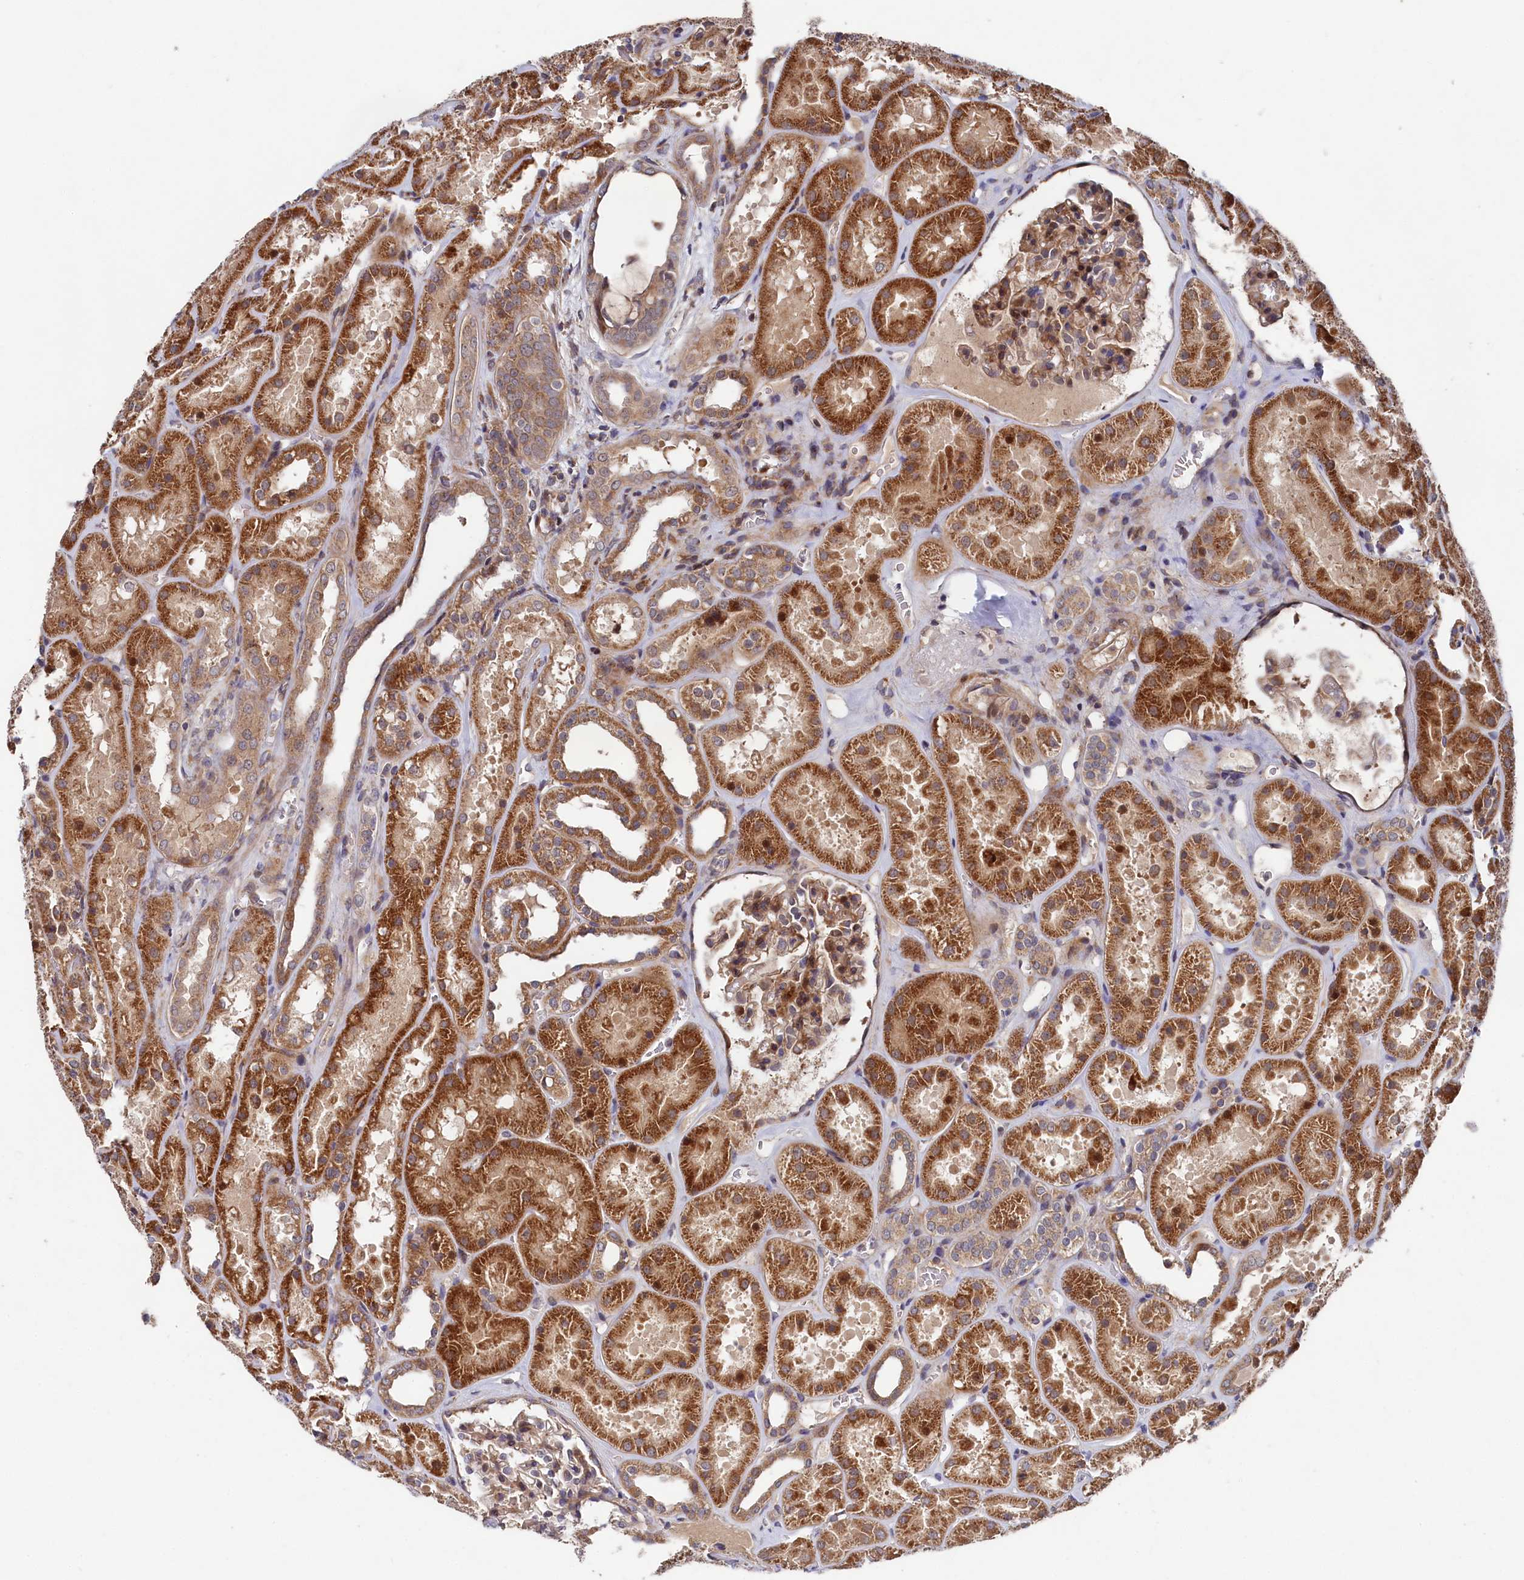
{"staining": {"intensity": "moderate", "quantity": ">75%", "location": "cytoplasmic/membranous"}, "tissue": "kidney", "cell_type": "Cells in glomeruli", "image_type": "normal", "snomed": [{"axis": "morphology", "description": "Normal tissue, NOS"}, {"axis": "topography", "description": "Kidney"}], "caption": "An IHC histopathology image of normal tissue is shown. Protein staining in brown highlights moderate cytoplasmic/membranous positivity in kidney within cells in glomeruli.", "gene": "SUPV3L1", "patient": {"sex": "female", "age": 41}}